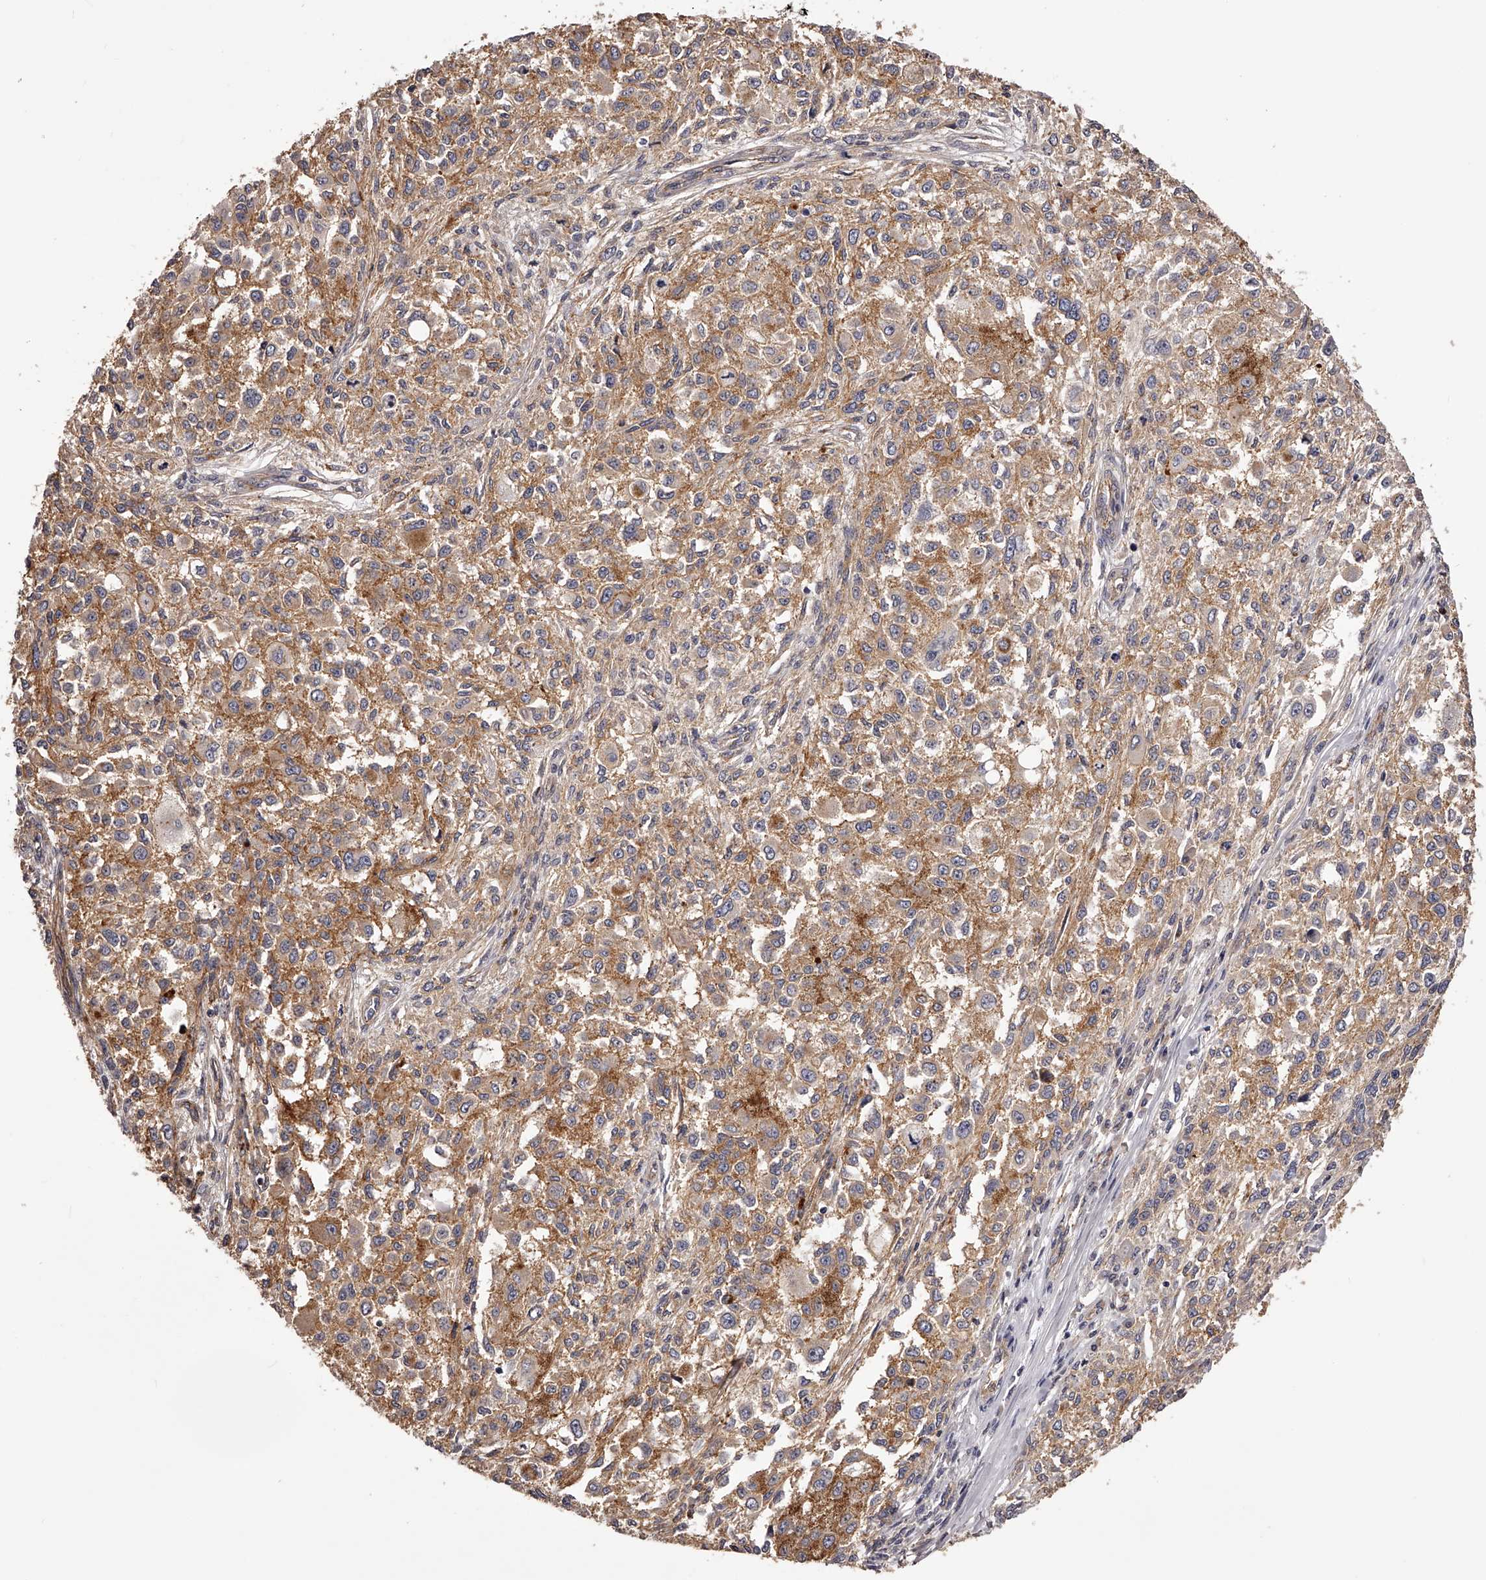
{"staining": {"intensity": "moderate", "quantity": ">75%", "location": "cytoplasmic/membranous"}, "tissue": "melanoma", "cell_type": "Tumor cells", "image_type": "cancer", "snomed": [{"axis": "morphology", "description": "Necrosis, NOS"}, {"axis": "morphology", "description": "Malignant melanoma, NOS"}, {"axis": "topography", "description": "Skin"}], "caption": "The photomicrograph reveals a brown stain indicating the presence of a protein in the cytoplasmic/membranous of tumor cells in malignant melanoma.", "gene": "LTV1", "patient": {"sex": "female", "age": 87}}